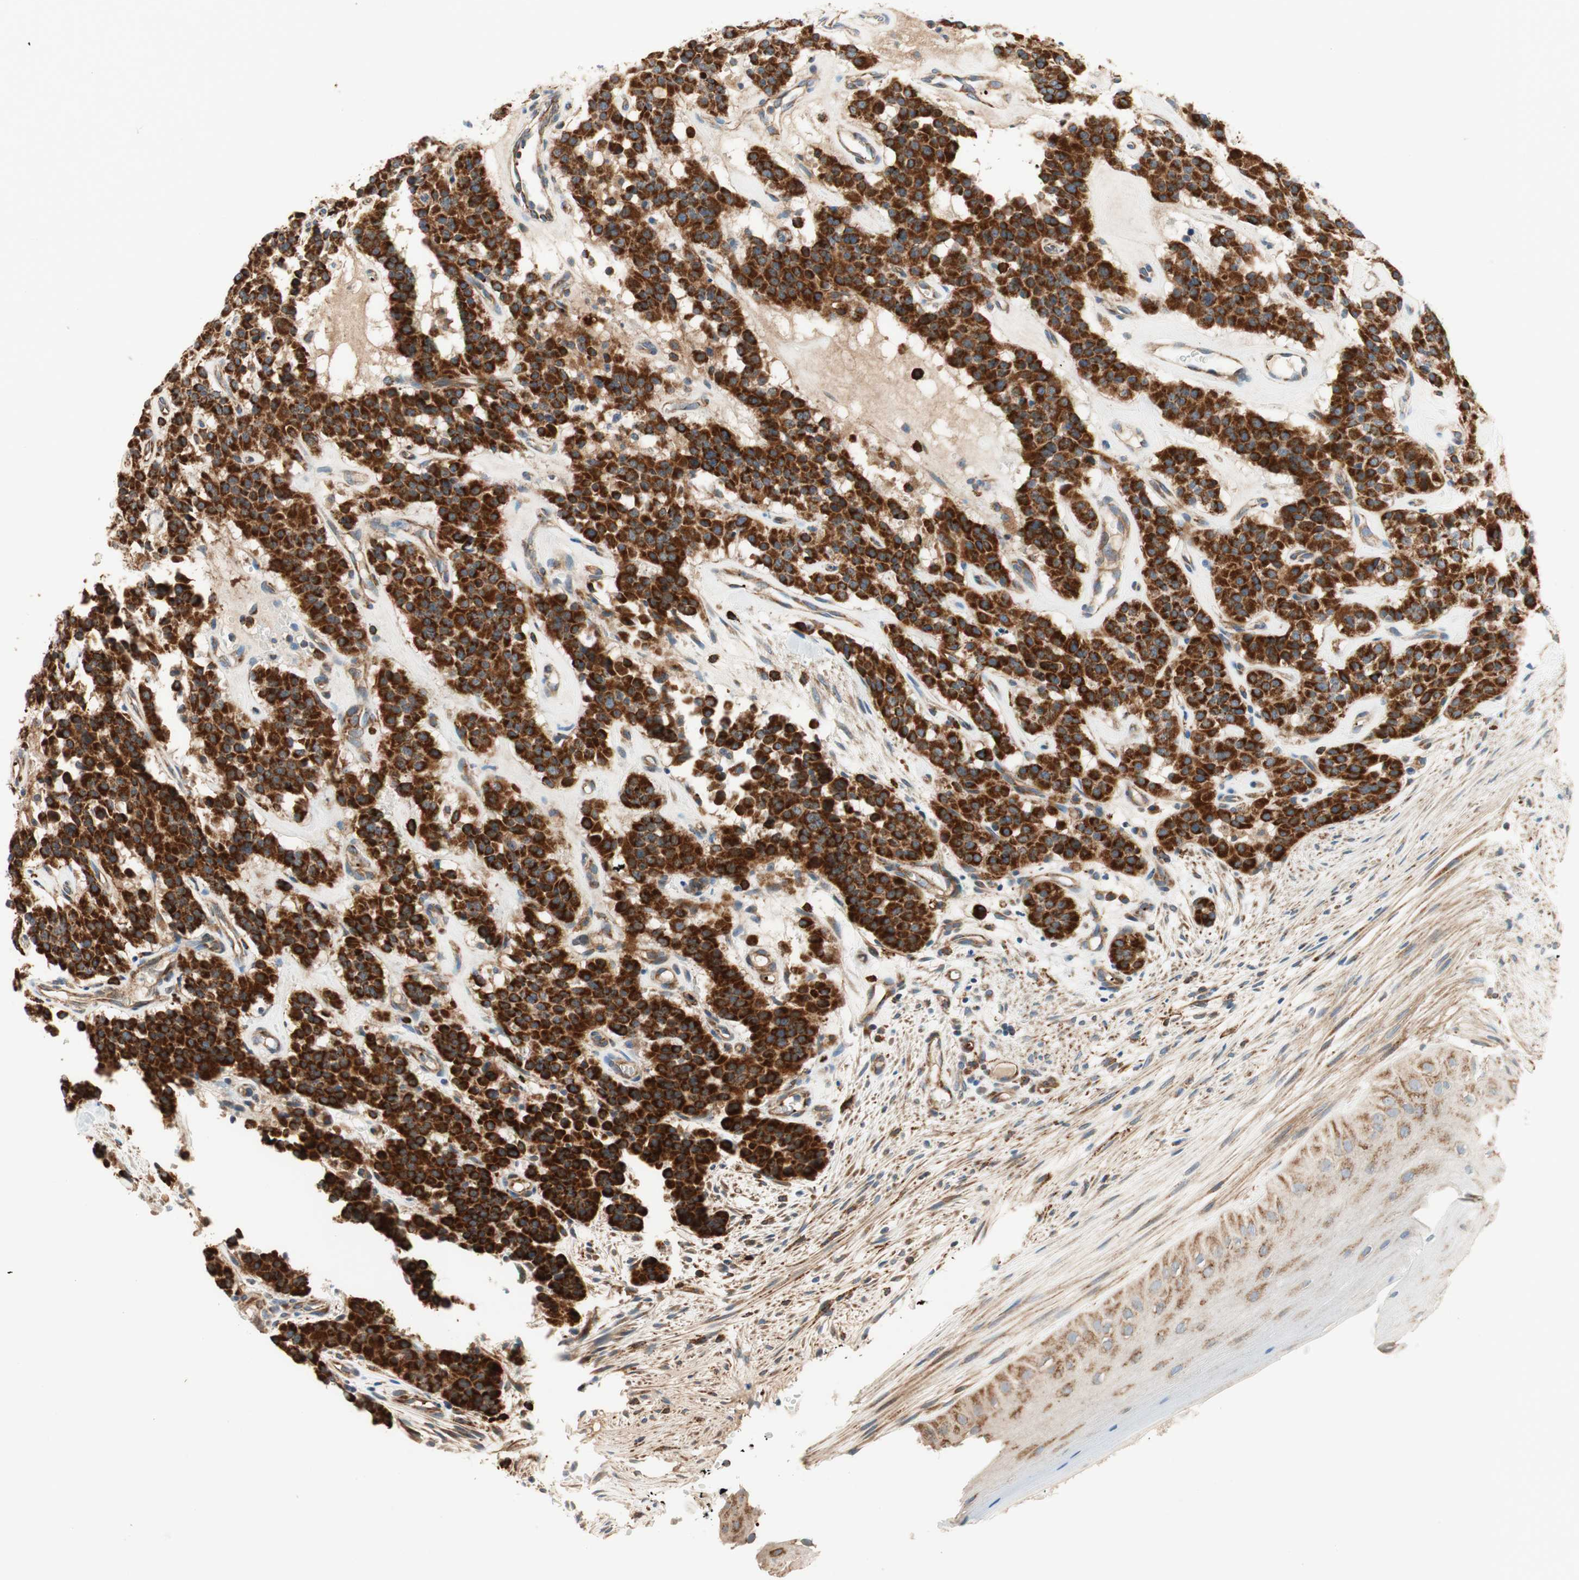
{"staining": {"intensity": "strong", "quantity": ">75%", "location": "cytoplasmic/membranous"}, "tissue": "carcinoid", "cell_type": "Tumor cells", "image_type": "cancer", "snomed": [{"axis": "morphology", "description": "Carcinoid, malignant, NOS"}, {"axis": "topography", "description": "Lung"}], "caption": "About >75% of tumor cells in human malignant carcinoid display strong cytoplasmic/membranous protein expression as visualized by brown immunohistochemical staining.", "gene": "AKAP1", "patient": {"sex": "male", "age": 30}}